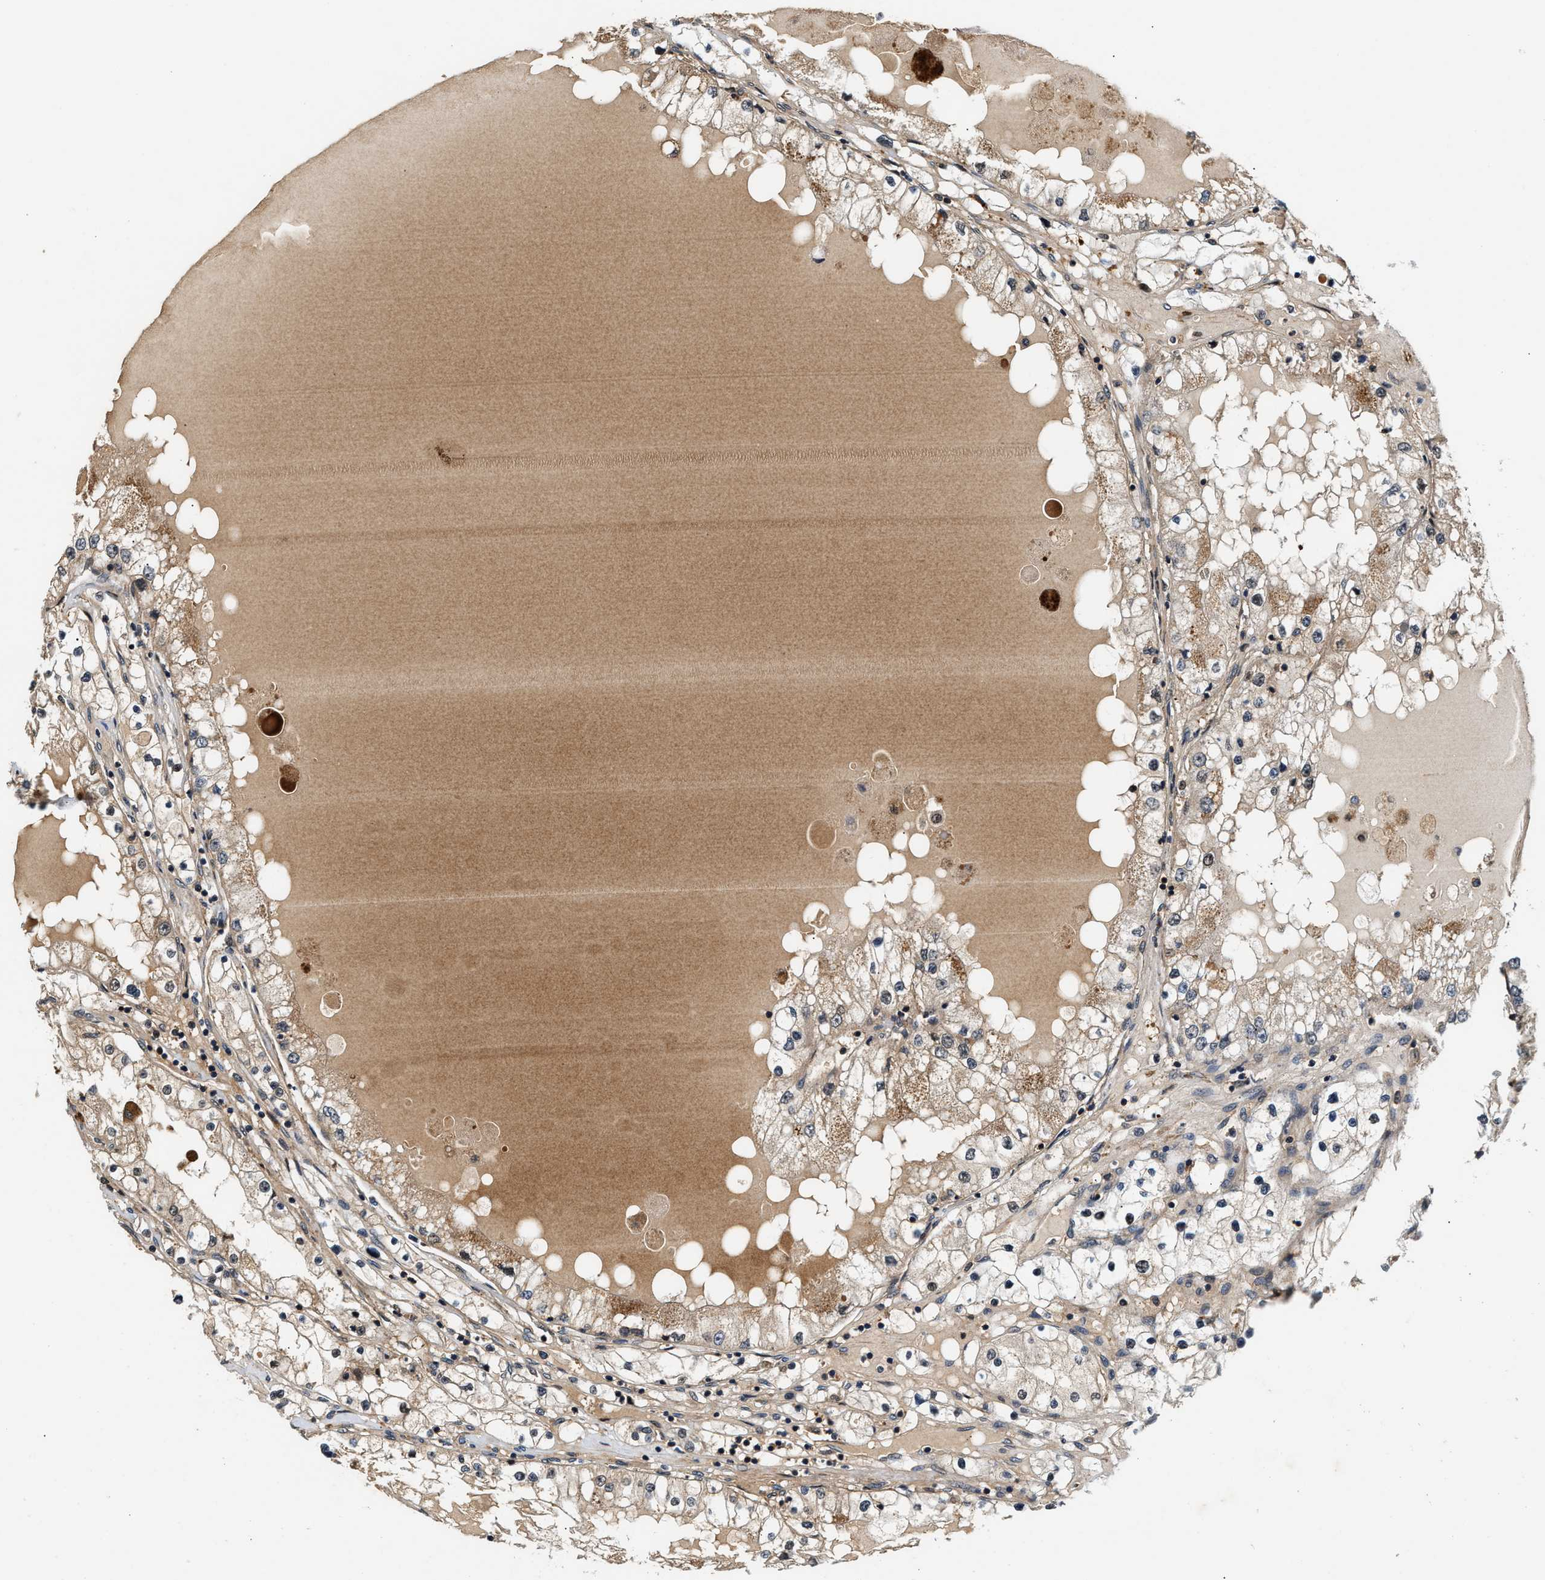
{"staining": {"intensity": "moderate", "quantity": "<25%", "location": "cytoplasmic/membranous"}, "tissue": "renal cancer", "cell_type": "Tumor cells", "image_type": "cancer", "snomed": [{"axis": "morphology", "description": "Adenocarcinoma, NOS"}, {"axis": "topography", "description": "Kidney"}], "caption": "This image displays IHC staining of renal cancer, with low moderate cytoplasmic/membranous staining in about <25% of tumor cells.", "gene": "TUT7", "patient": {"sex": "male", "age": 68}}